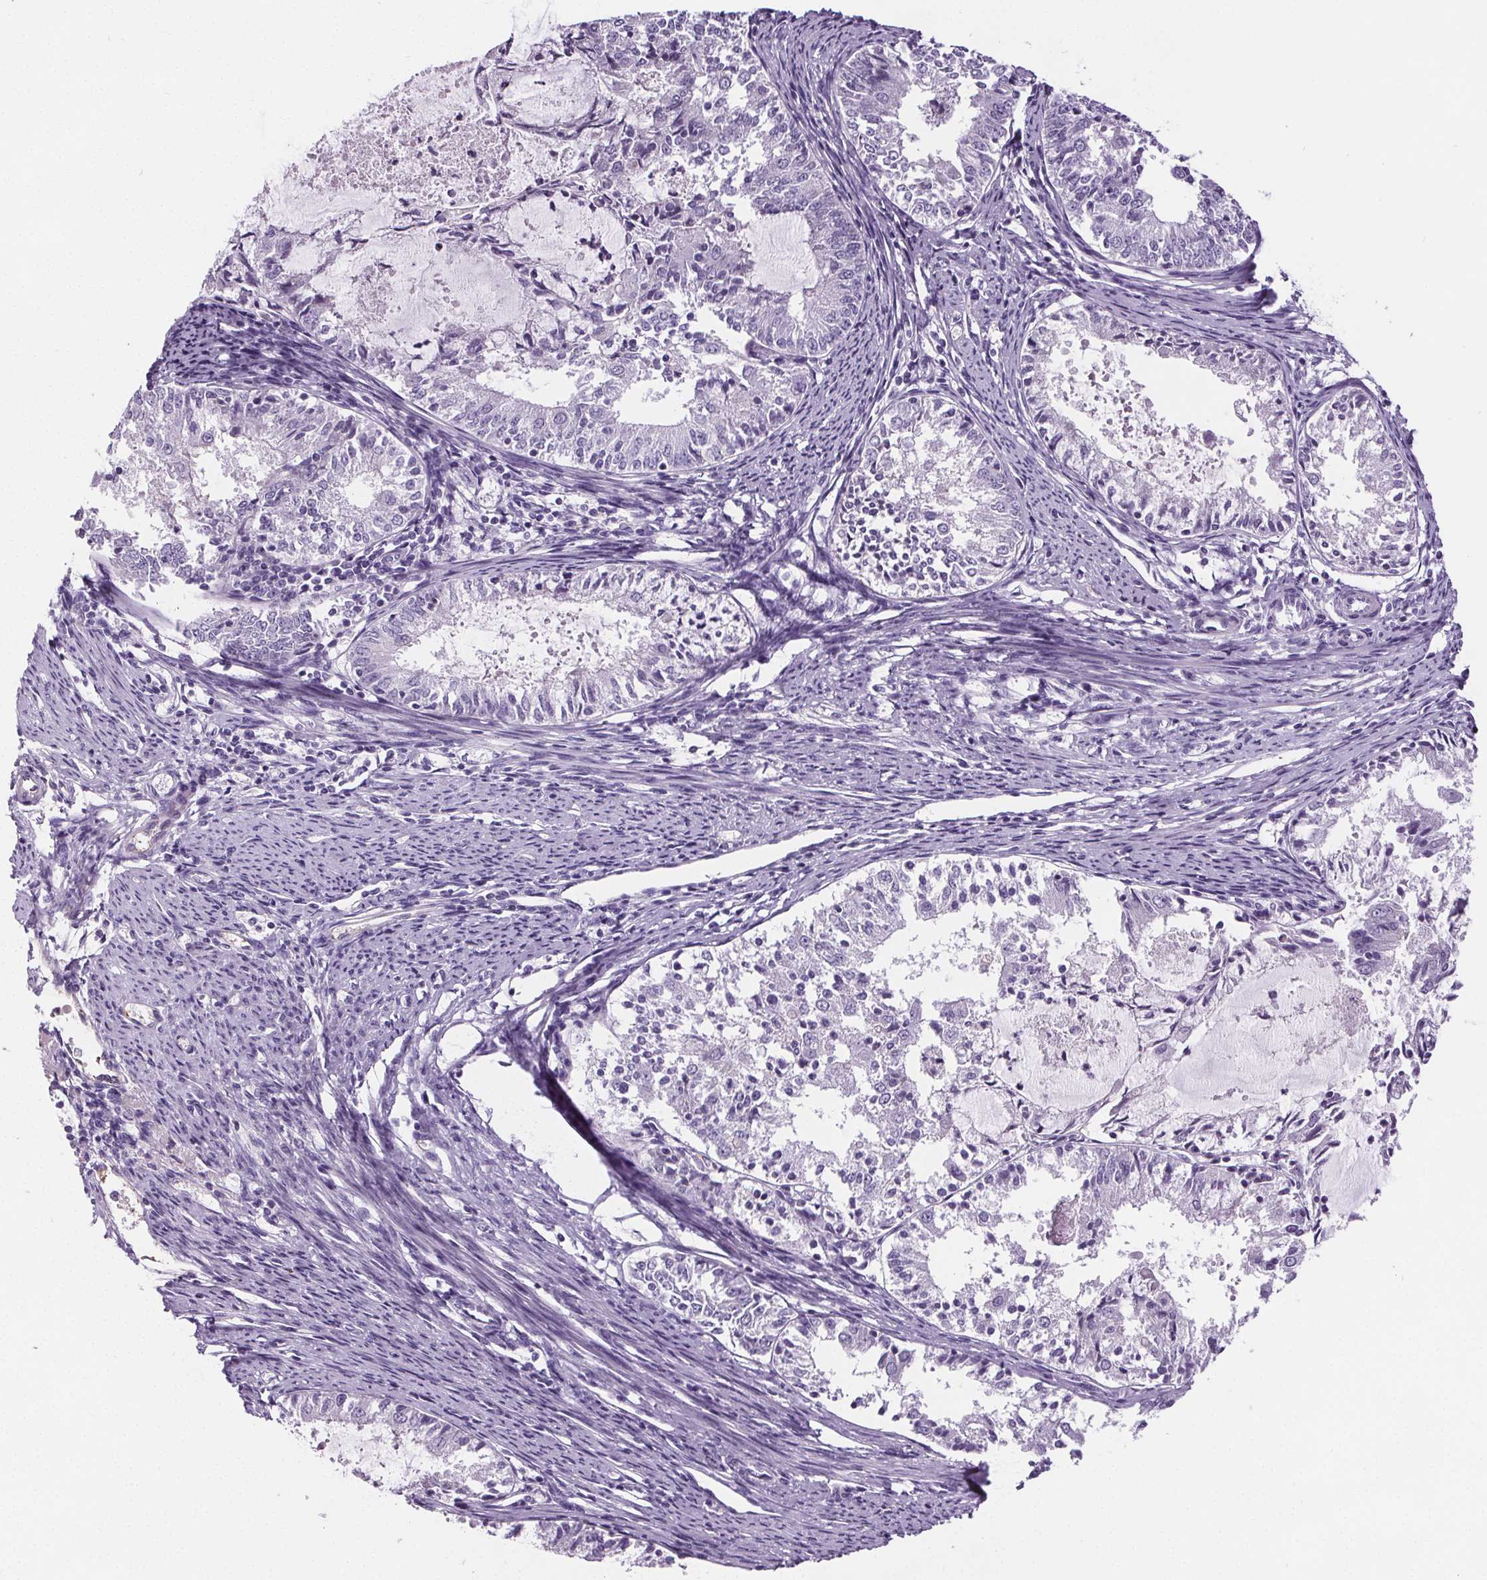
{"staining": {"intensity": "negative", "quantity": "none", "location": "none"}, "tissue": "endometrial cancer", "cell_type": "Tumor cells", "image_type": "cancer", "snomed": [{"axis": "morphology", "description": "Adenocarcinoma, NOS"}, {"axis": "topography", "description": "Endometrium"}], "caption": "High magnification brightfield microscopy of adenocarcinoma (endometrial) stained with DAB (brown) and counterstained with hematoxylin (blue): tumor cells show no significant expression.", "gene": "CD5L", "patient": {"sex": "female", "age": 57}}